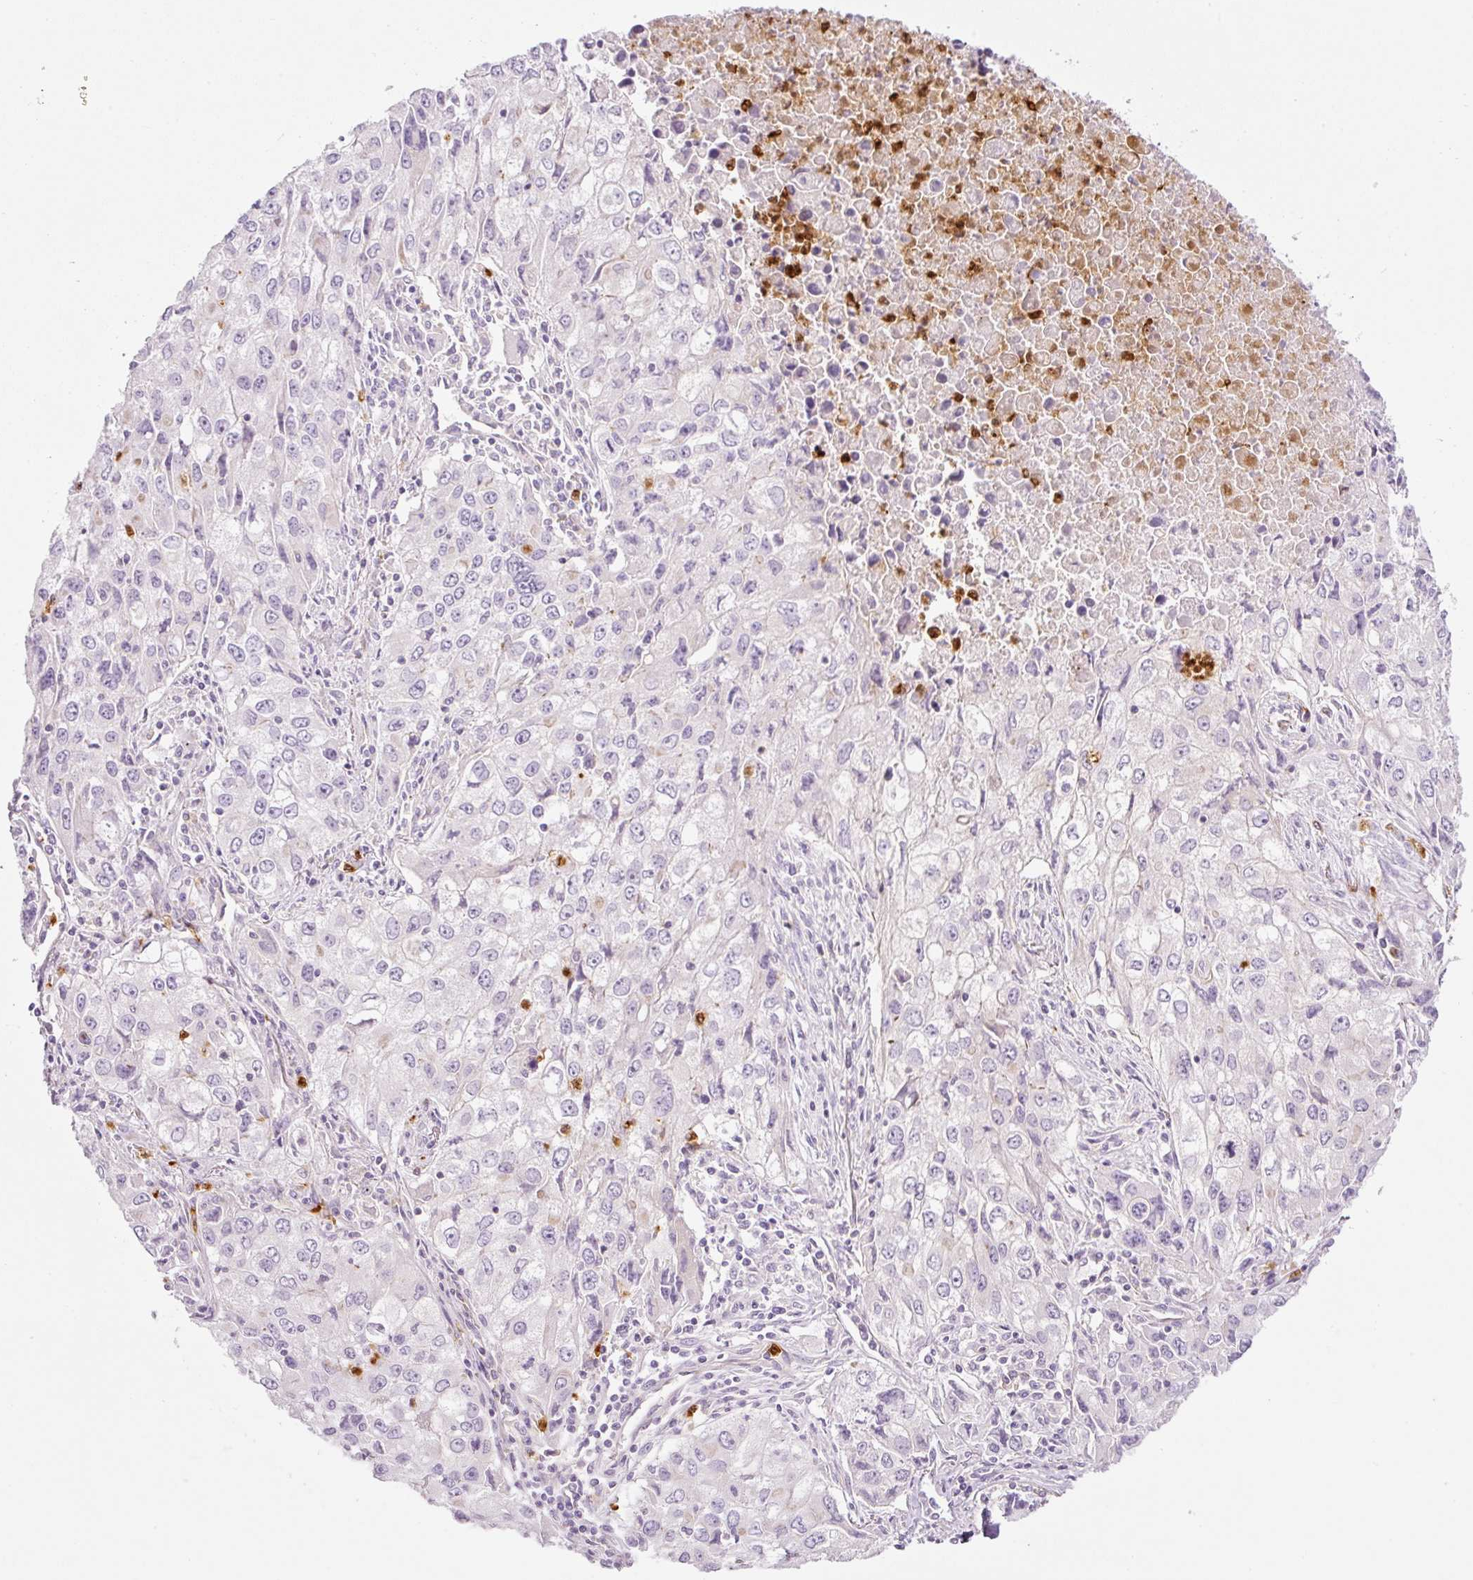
{"staining": {"intensity": "negative", "quantity": "none", "location": "none"}, "tissue": "lung cancer", "cell_type": "Tumor cells", "image_type": "cancer", "snomed": [{"axis": "morphology", "description": "Adenocarcinoma, NOS"}, {"axis": "morphology", "description": "Adenocarcinoma, metastatic, NOS"}, {"axis": "topography", "description": "Lymph node"}, {"axis": "topography", "description": "Lung"}], "caption": "Lung adenocarcinoma was stained to show a protein in brown. There is no significant staining in tumor cells.", "gene": "MAP3K3", "patient": {"sex": "female", "age": 42}}